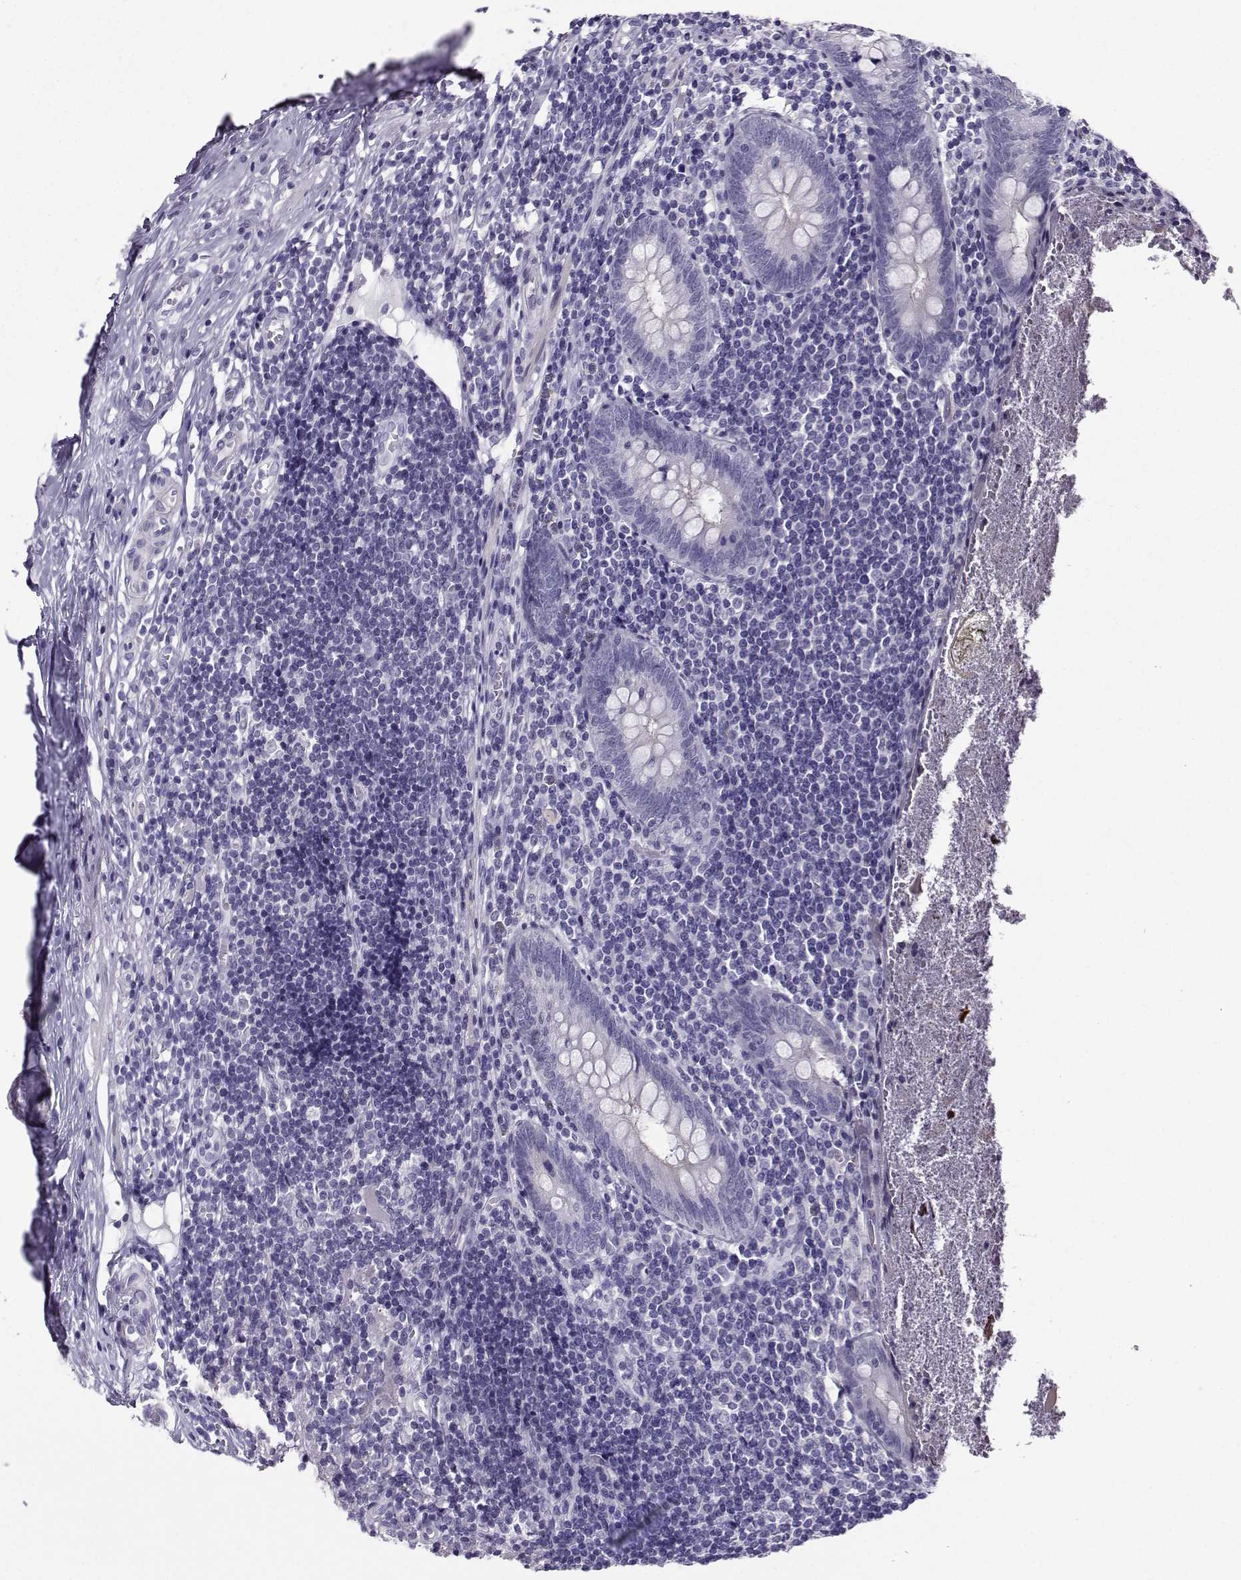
{"staining": {"intensity": "negative", "quantity": "none", "location": "none"}, "tissue": "appendix", "cell_type": "Glandular cells", "image_type": "normal", "snomed": [{"axis": "morphology", "description": "Normal tissue, NOS"}, {"axis": "topography", "description": "Appendix"}], "caption": "IHC image of benign appendix stained for a protein (brown), which exhibits no positivity in glandular cells. (DAB (3,3'-diaminobenzidine) immunohistochemistry (IHC), high magnification).", "gene": "KIF17", "patient": {"sex": "female", "age": 23}}